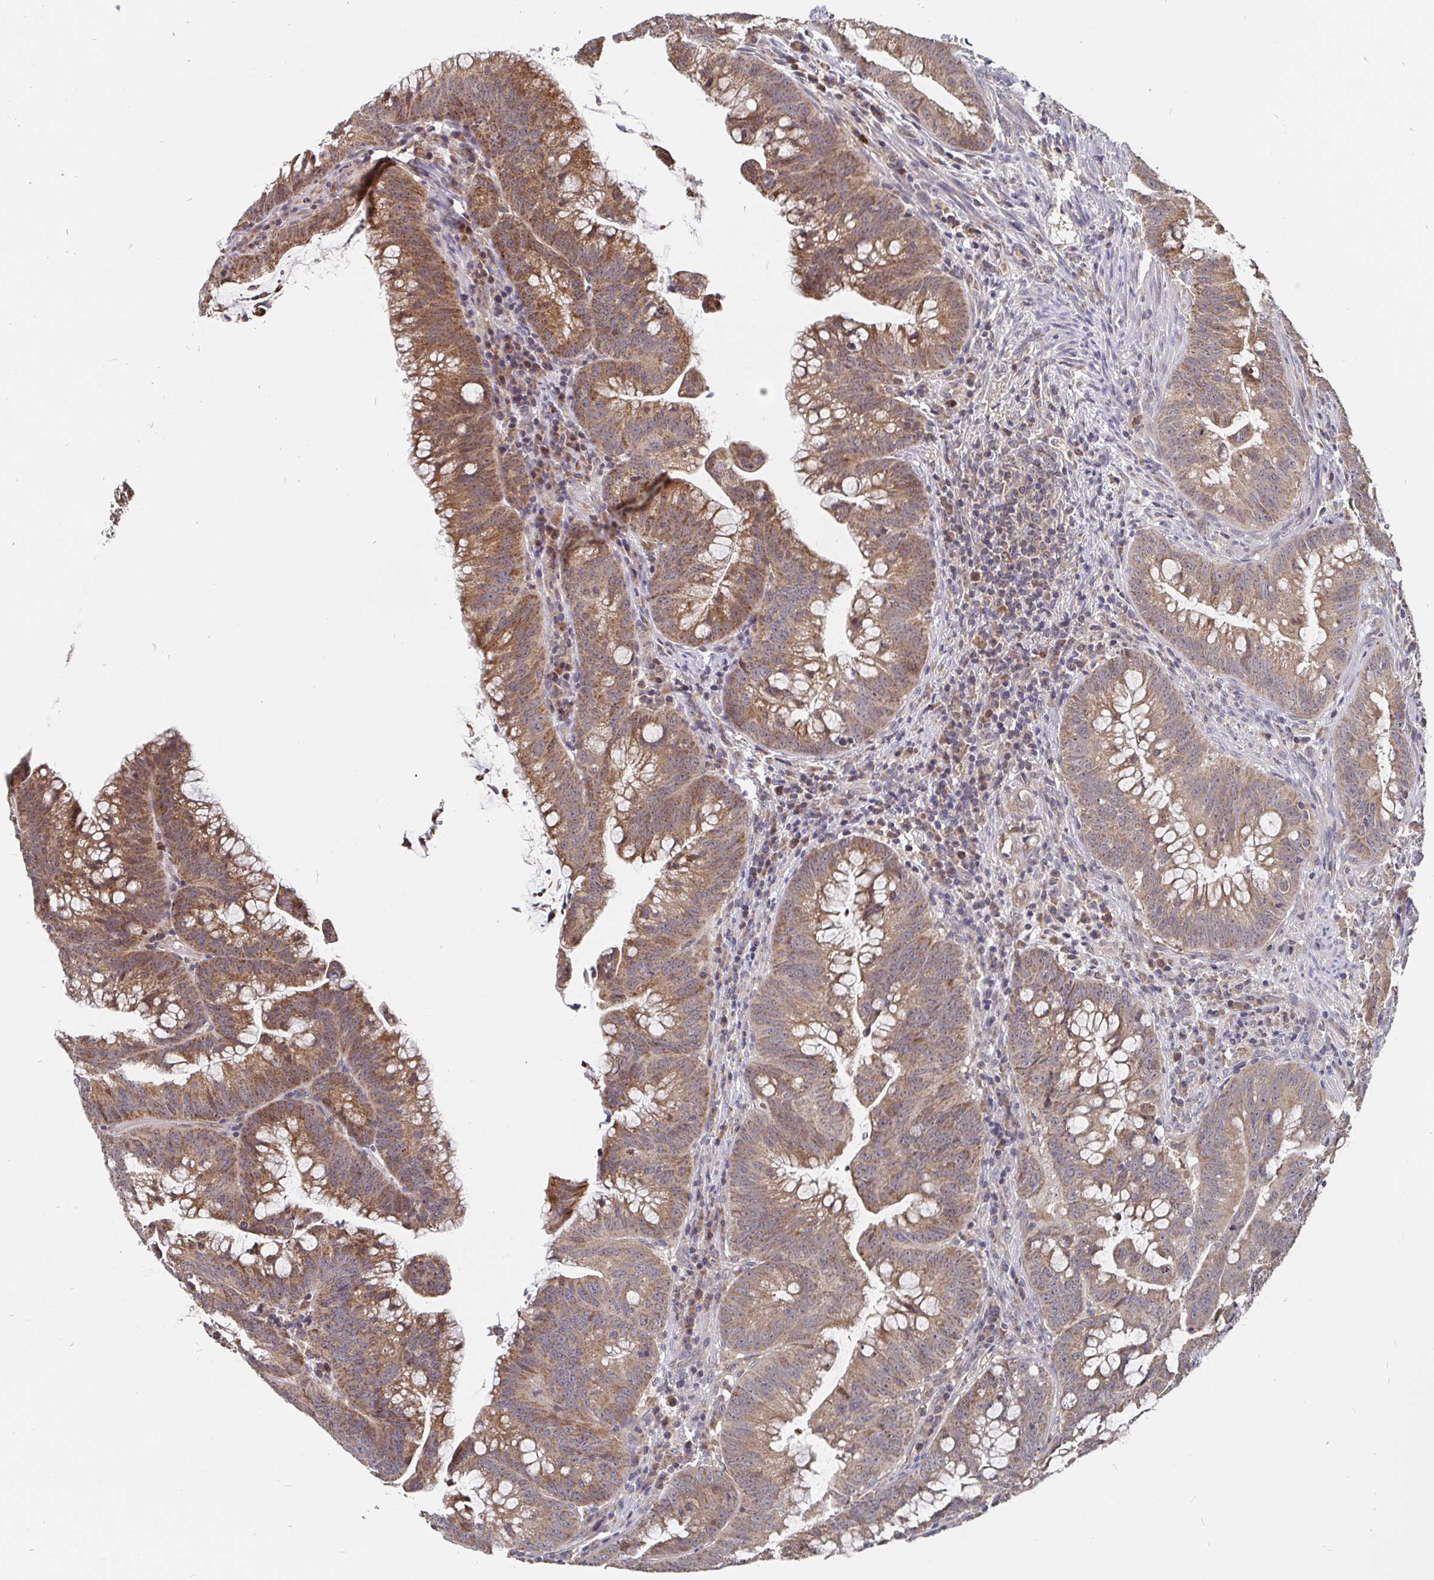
{"staining": {"intensity": "moderate", "quantity": ">75%", "location": "cytoplasmic/membranous"}, "tissue": "colorectal cancer", "cell_type": "Tumor cells", "image_type": "cancer", "snomed": [{"axis": "morphology", "description": "Adenocarcinoma, NOS"}, {"axis": "topography", "description": "Colon"}], "caption": "An image of human colorectal cancer (adenocarcinoma) stained for a protein displays moderate cytoplasmic/membranous brown staining in tumor cells.", "gene": "PDF", "patient": {"sex": "male", "age": 62}}